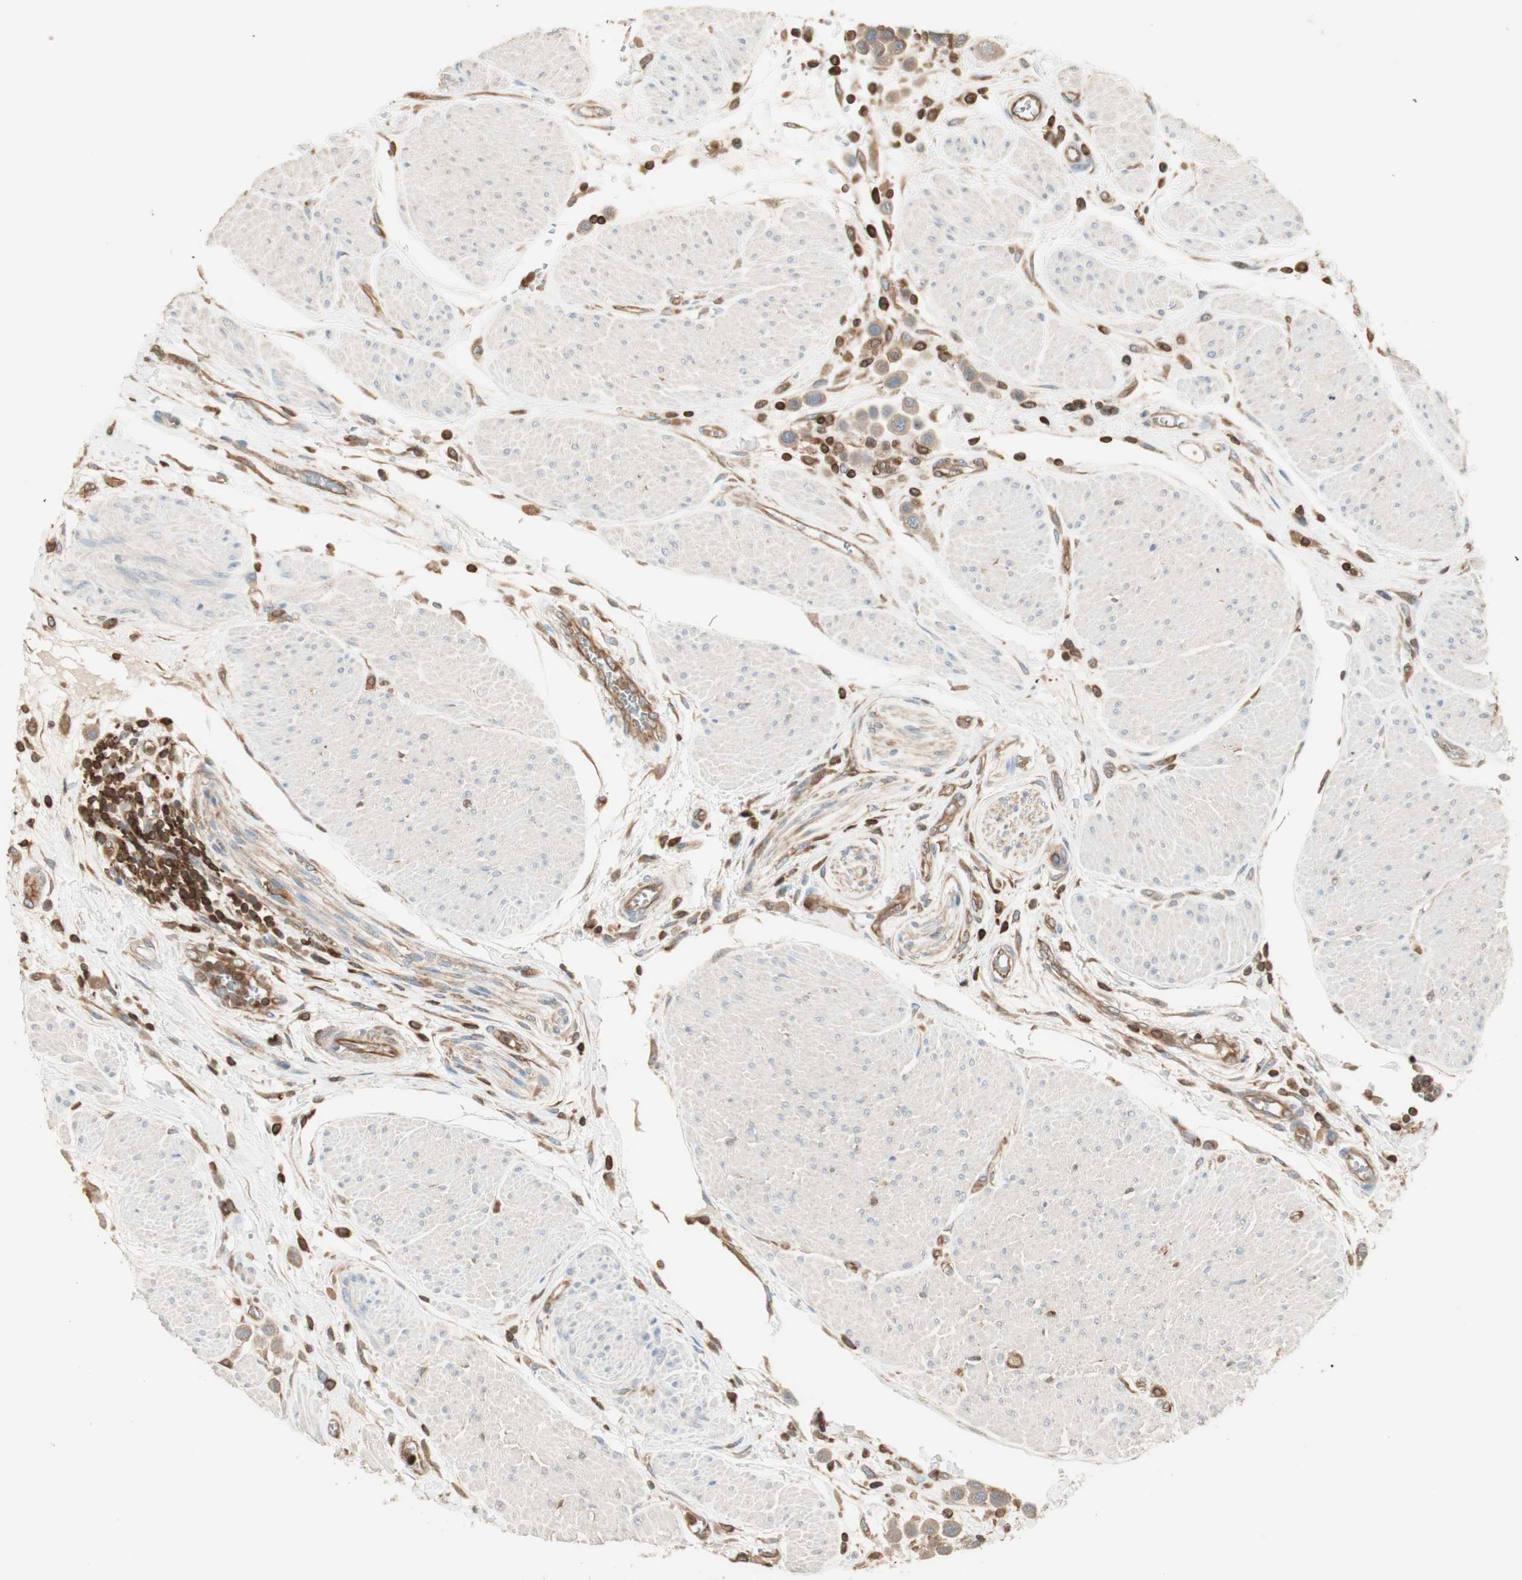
{"staining": {"intensity": "weak", "quantity": ">75%", "location": "cytoplasmic/membranous"}, "tissue": "urothelial cancer", "cell_type": "Tumor cells", "image_type": "cancer", "snomed": [{"axis": "morphology", "description": "Urothelial carcinoma, High grade"}, {"axis": "topography", "description": "Urinary bladder"}], "caption": "Urothelial cancer stained with a brown dye displays weak cytoplasmic/membranous positive staining in about >75% of tumor cells.", "gene": "CRLF3", "patient": {"sex": "male", "age": 50}}